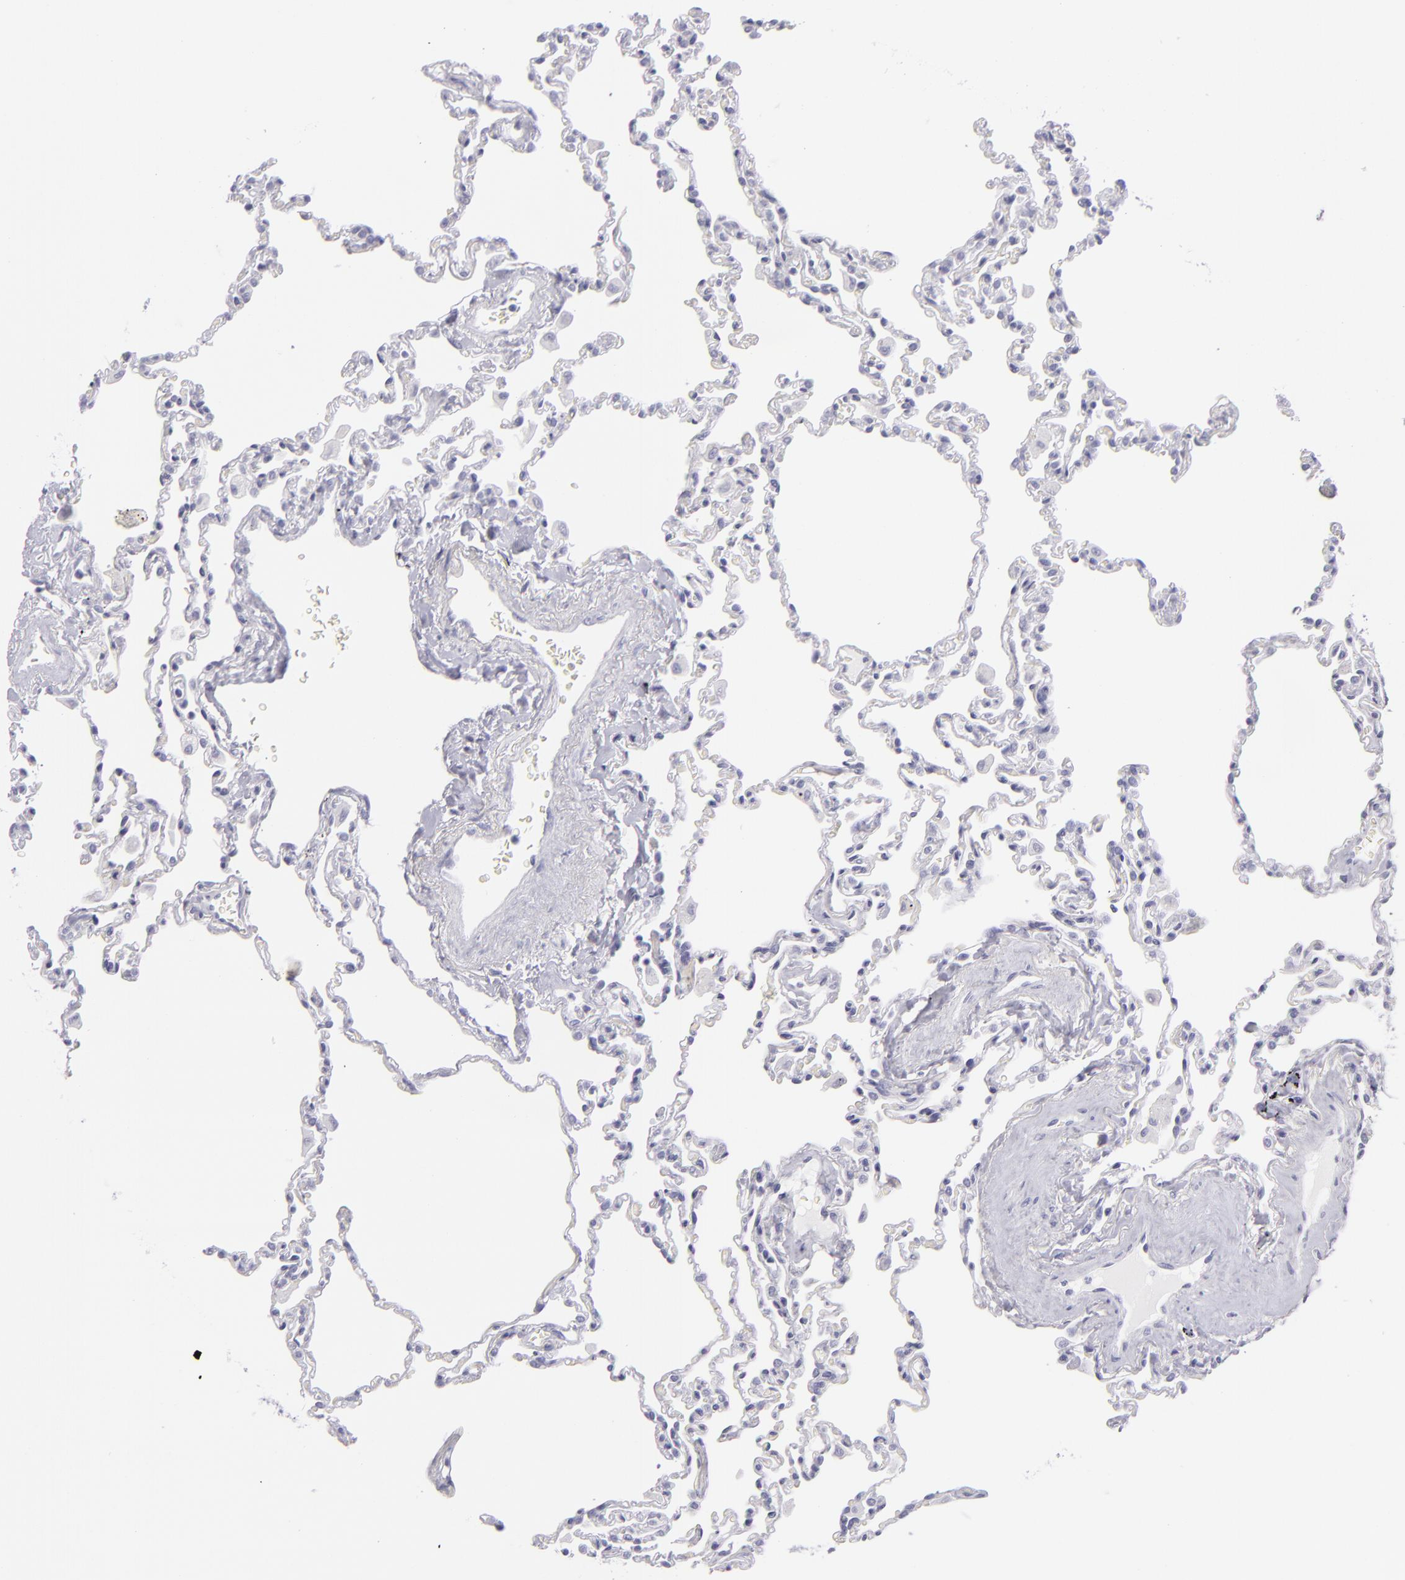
{"staining": {"intensity": "negative", "quantity": "none", "location": "none"}, "tissue": "lung", "cell_type": "Alveolar cells", "image_type": "normal", "snomed": [{"axis": "morphology", "description": "Normal tissue, NOS"}, {"axis": "topography", "description": "Lung"}], "caption": "This is an immunohistochemistry (IHC) micrograph of benign human lung. There is no expression in alveolar cells.", "gene": "VIL1", "patient": {"sex": "male", "age": 59}}